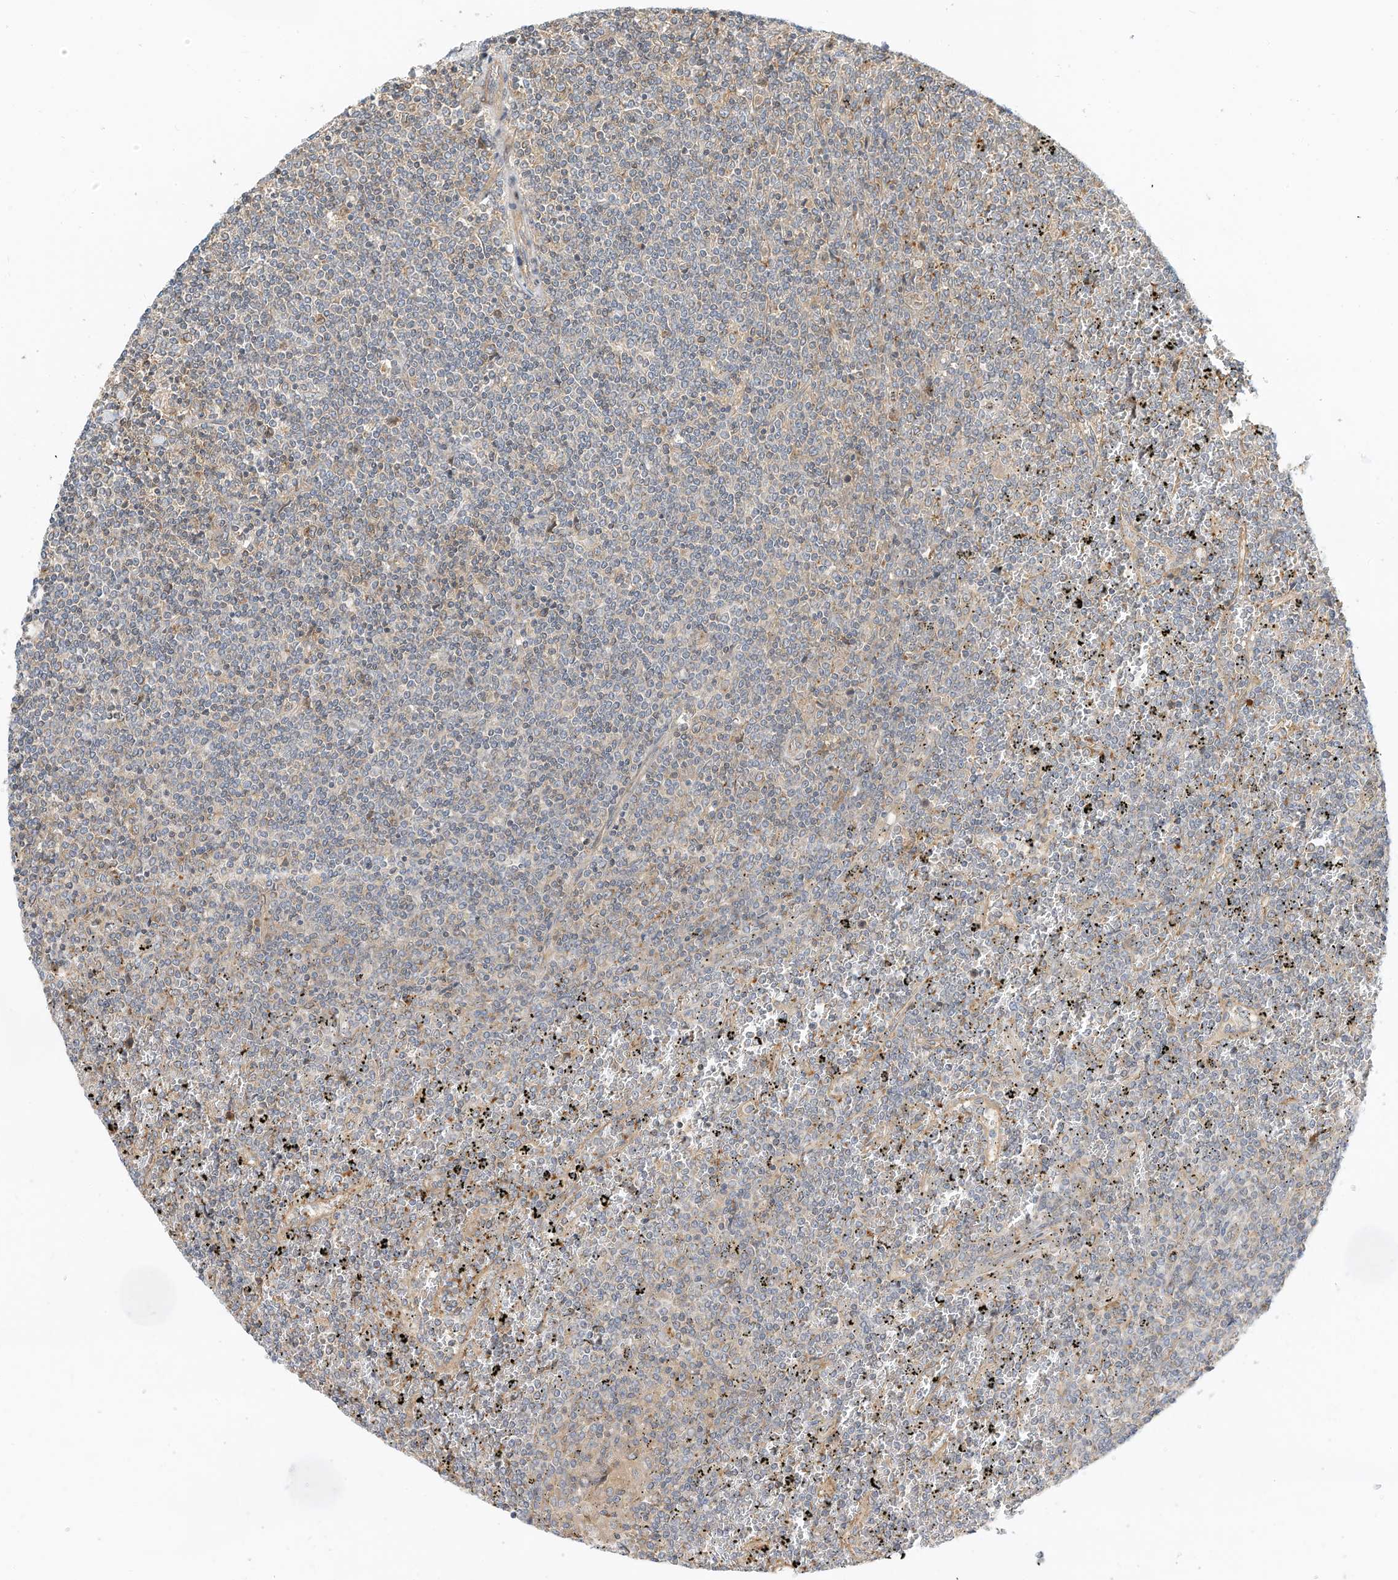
{"staining": {"intensity": "negative", "quantity": "none", "location": "none"}, "tissue": "lymphoma", "cell_type": "Tumor cells", "image_type": "cancer", "snomed": [{"axis": "morphology", "description": "Malignant lymphoma, non-Hodgkin's type, Low grade"}, {"axis": "topography", "description": "Spleen"}], "caption": "This is a micrograph of IHC staining of lymphoma, which shows no staining in tumor cells.", "gene": "OFD1", "patient": {"sex": "female", "age": 19}}